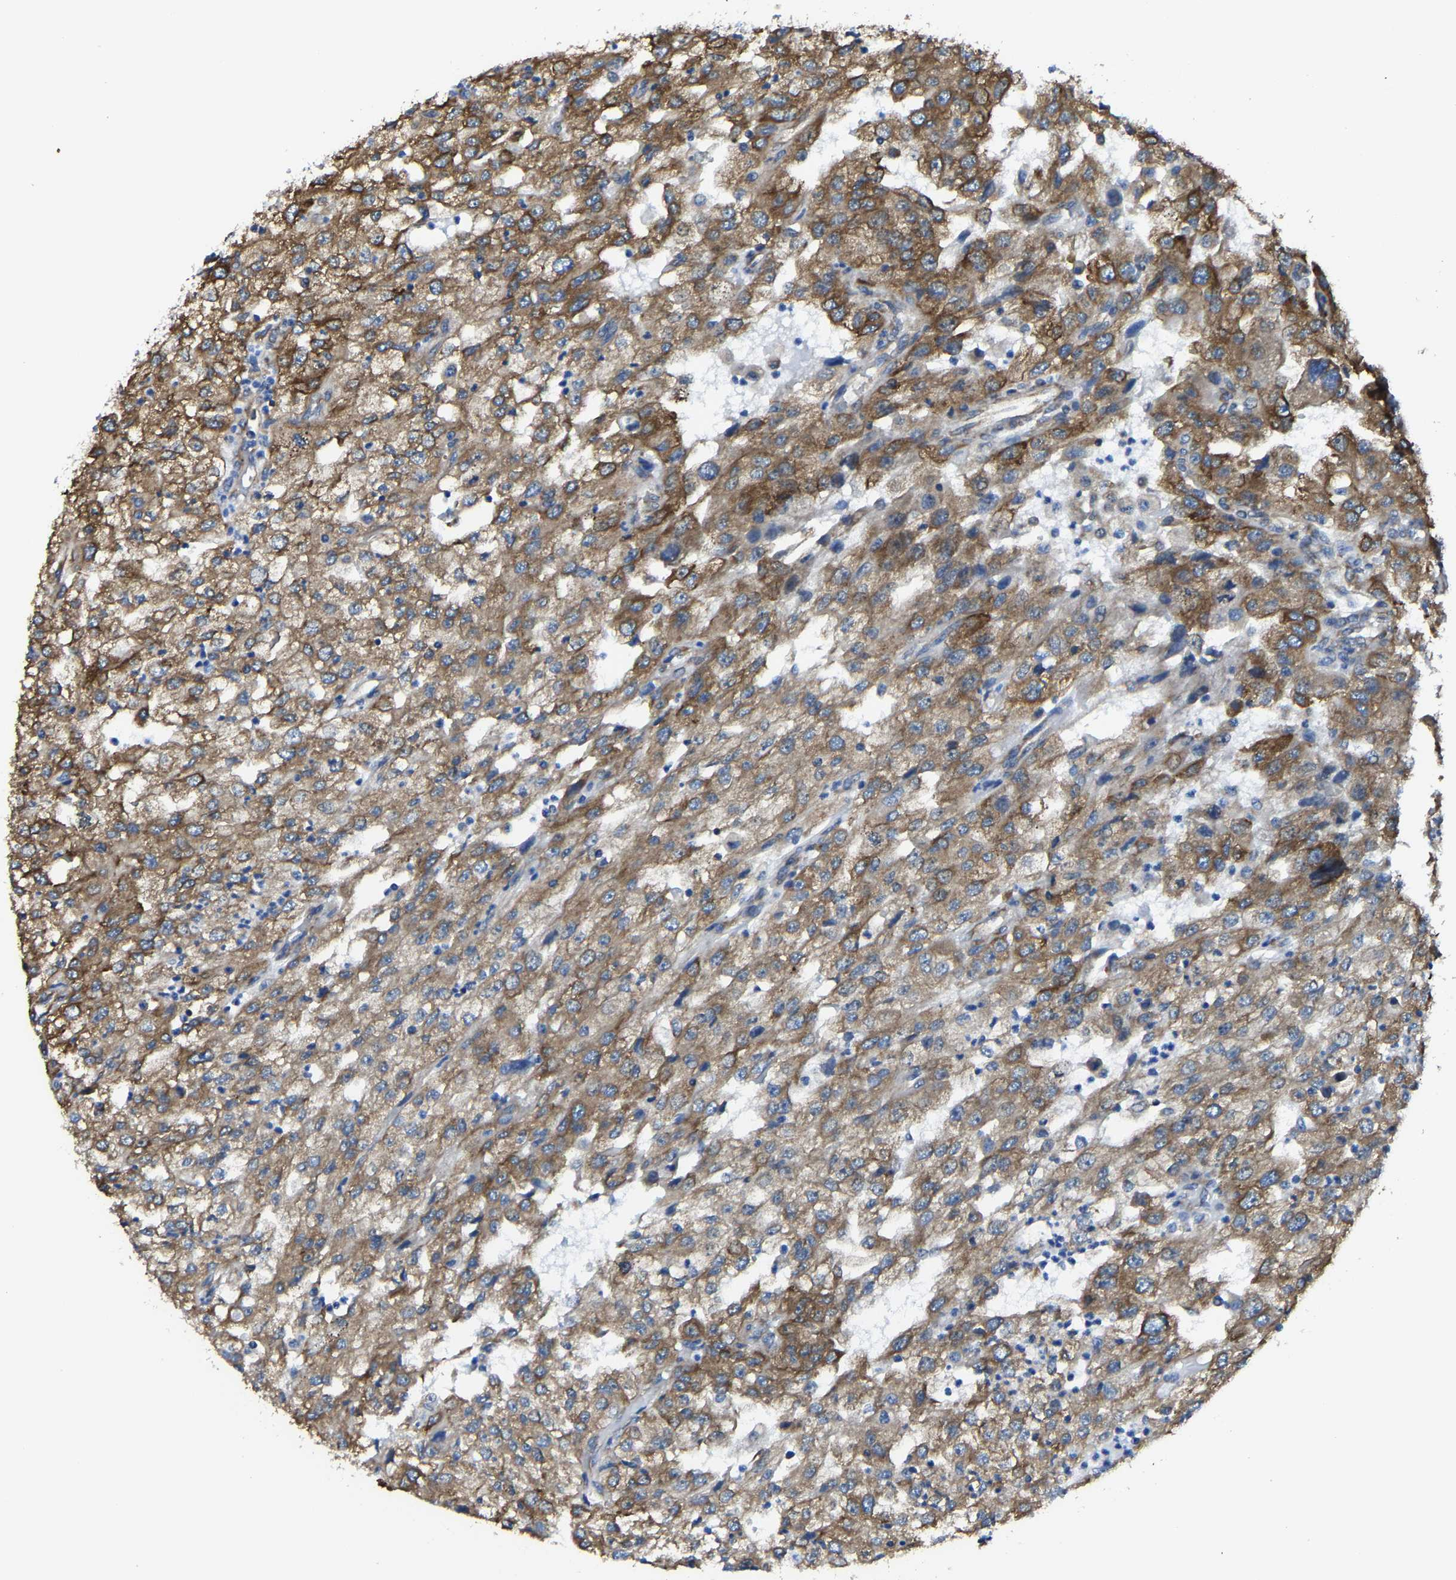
{"staining": {"intensity": "strong", "quantity": ">75%", "location": "cytoplasmic/membranous"}, "tissue": "renal cancer", "cell_type": "Tumor cells", "image_type": "cancer", "snomed": [{"axis": "morphology", "description": "Adenocarcinoma, NOS"}, {"axis": "topography", "description": "Kidney"}], "caption": "Brown immunohistochemical staining in human renal cancer (adenocarcinoma) demonstrates strong cytoplasmic/membranous staining in about >75% of tumor cells. The staining was performed using DAB (3,3'-diaminobenzidine), with brown indicating positive protein expression. Nuclei are stained blue with hematoxylin.", "gene": "G3BP2", "patient": {"sex": "female", "age": 54}}